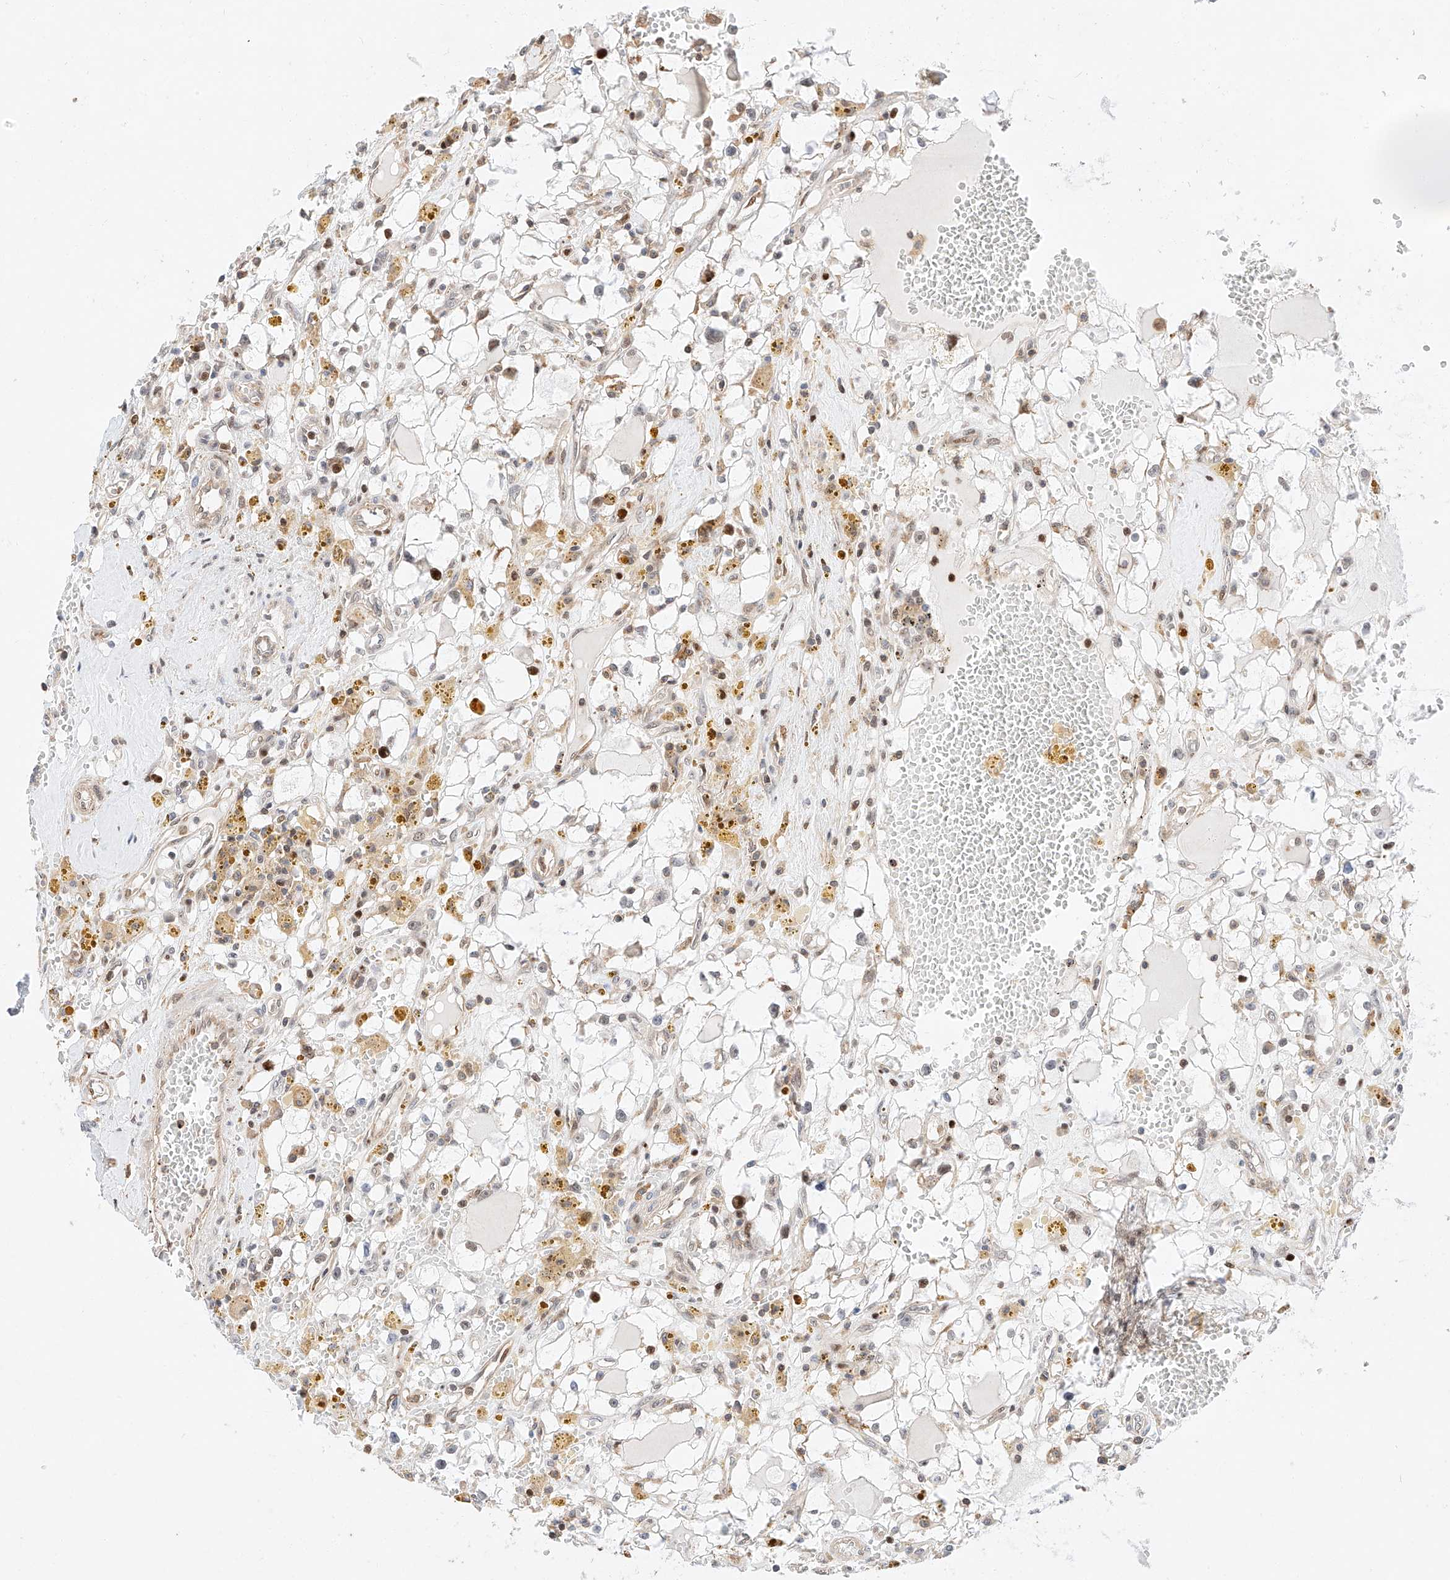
{"staining": {"intensity": "negative", "quantity": "none", "location": "none"}, "tissue": "renal cancer", "cell_type": "Tumor cells", "image_type": "cancer", "snomed": [{"axis": "morphology", "description": "Adenocarcinoma, NOS"}, {"axis": "topography", "description": "Kidney"}], "caption": "Adenocarcinoma (renal) stained for a protein using IHC exhibits no positivity tumor cells.", "gene": "HDAC9", "patient": {"sex": "male", "age": 56}}